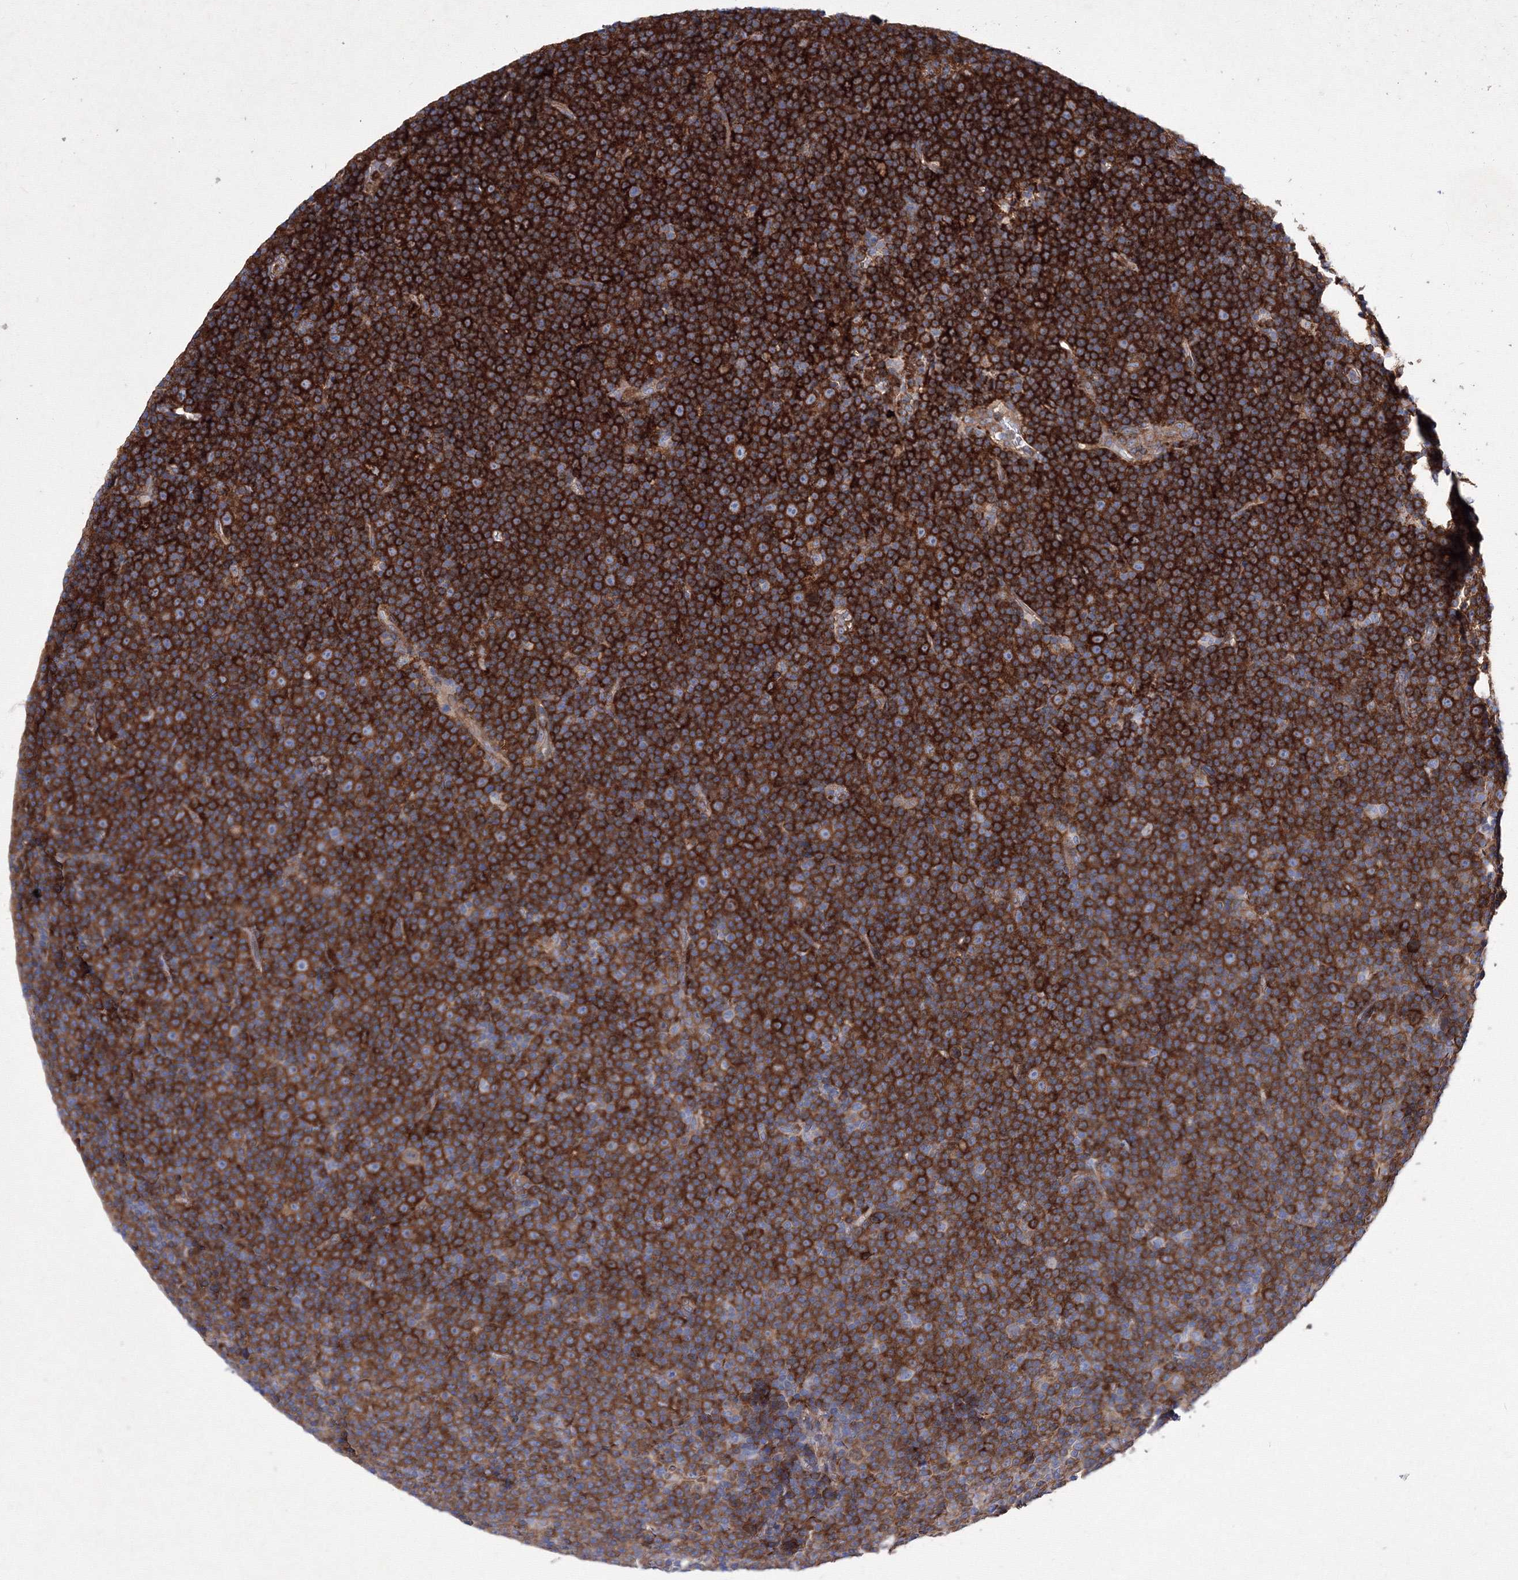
{"staining": {"intensity": "strong", "quantity": ">75%", "location": "cytoplasmic/membranous"}, "tissue": "lymphoma", "cell_type": "Tumor cells", "image_type": "cancer", "snomed": [{"axis": "morphology", "description": "Malignant lymphoma, non-Hodgkin's type, Low grade"}, {"axis": "topography", "description": "Lymph node"}], "caption": "Brown immunohistochemical staining in human lymphoma shows strong cytoplasmic/membranous staining in approximately >75% of tumor cells.", "gene": "SNX18", "patient": {"sex": "female", "age": 67}}